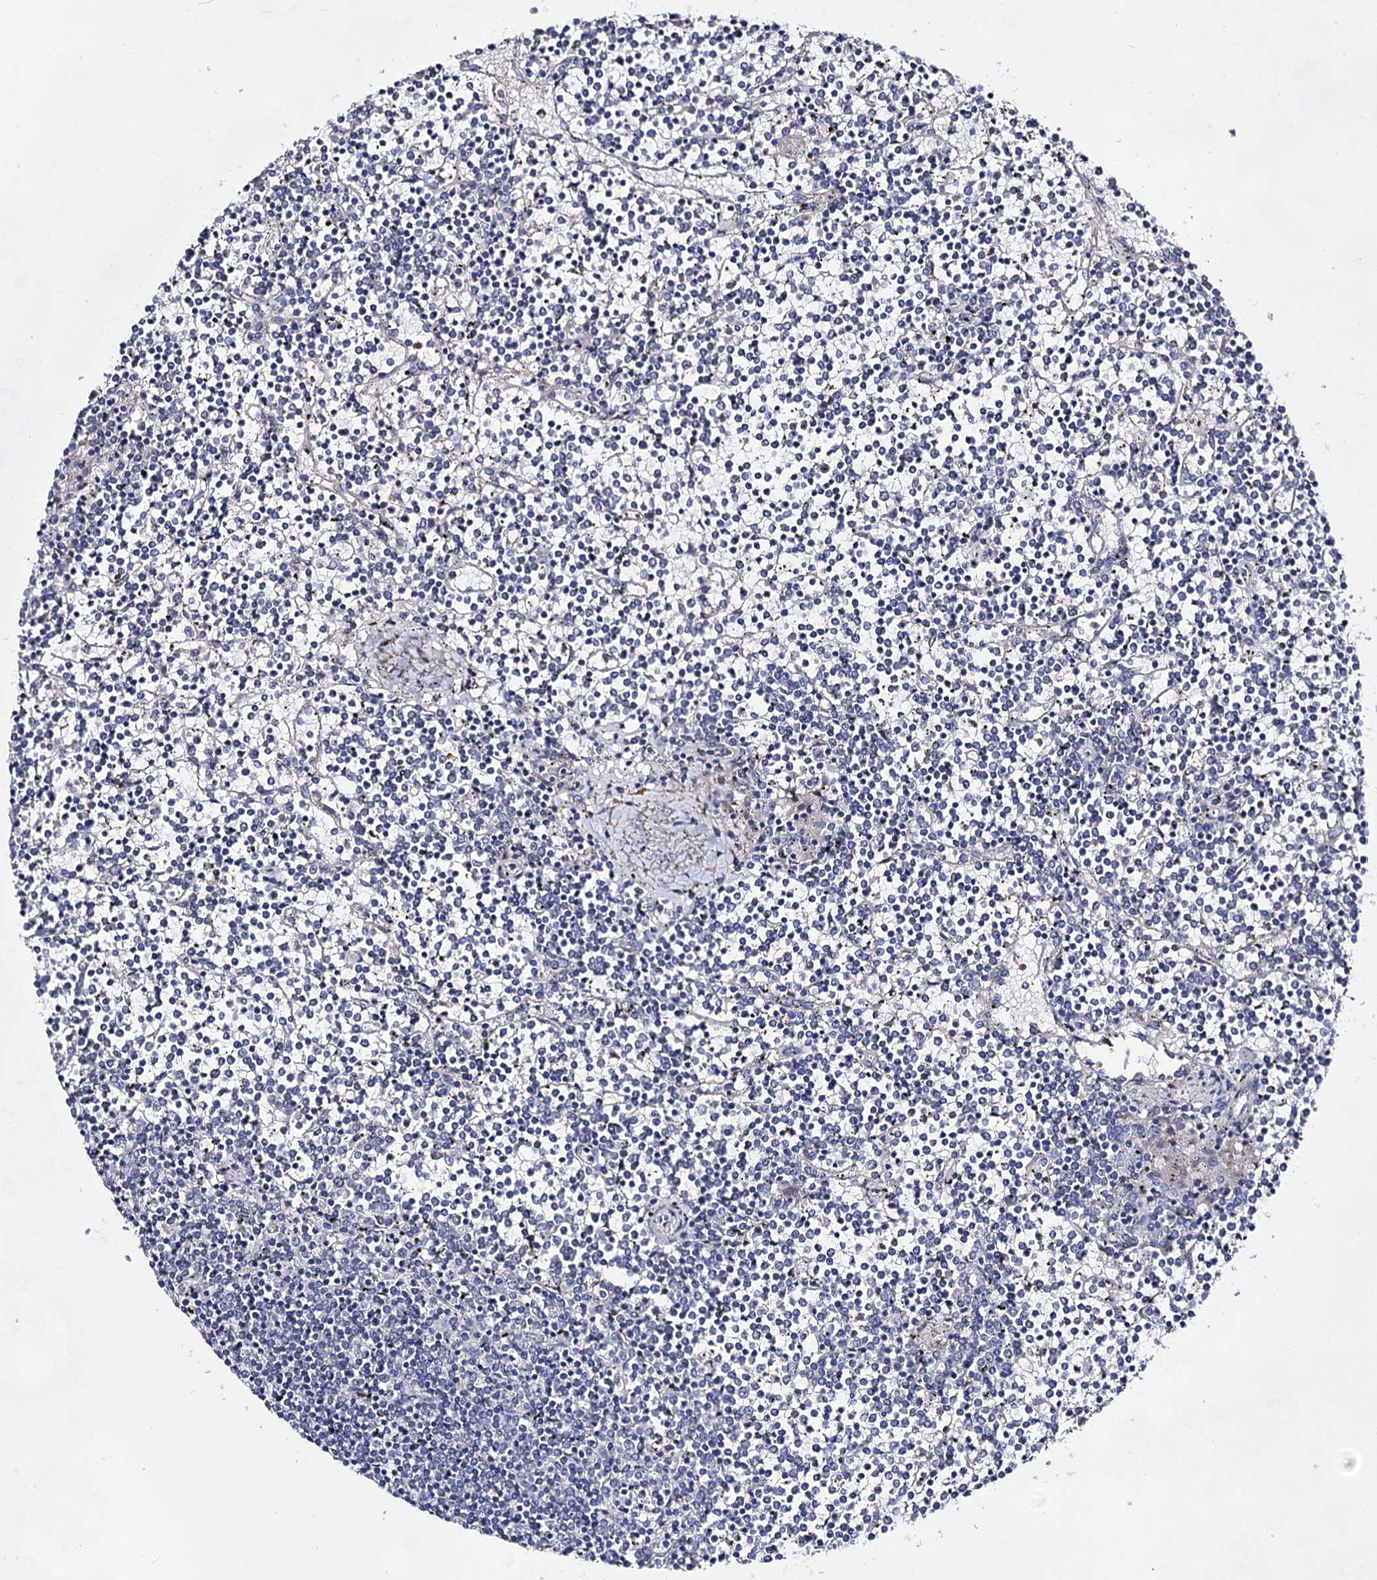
{"staining": {"intensity": "negative", "quantity": "none", "location": "none"}, "tissue": "lymphoma", "cell_type": "Tumor cells", "image_type": "cancer", "snomed": [{"axis": "morphology", "description": "Malignant lymphoma, non-Hodgkin's type, Low grade"}, {"axis": "topography", "description": "Spleen"}], "caption": "The image reveals no significant staining in tumor cells of malignant lymphoma, non-Hodgkin's type (low-grade).", "gene": "PLIN1", "patient": {"sex": "female", "age": 19}}